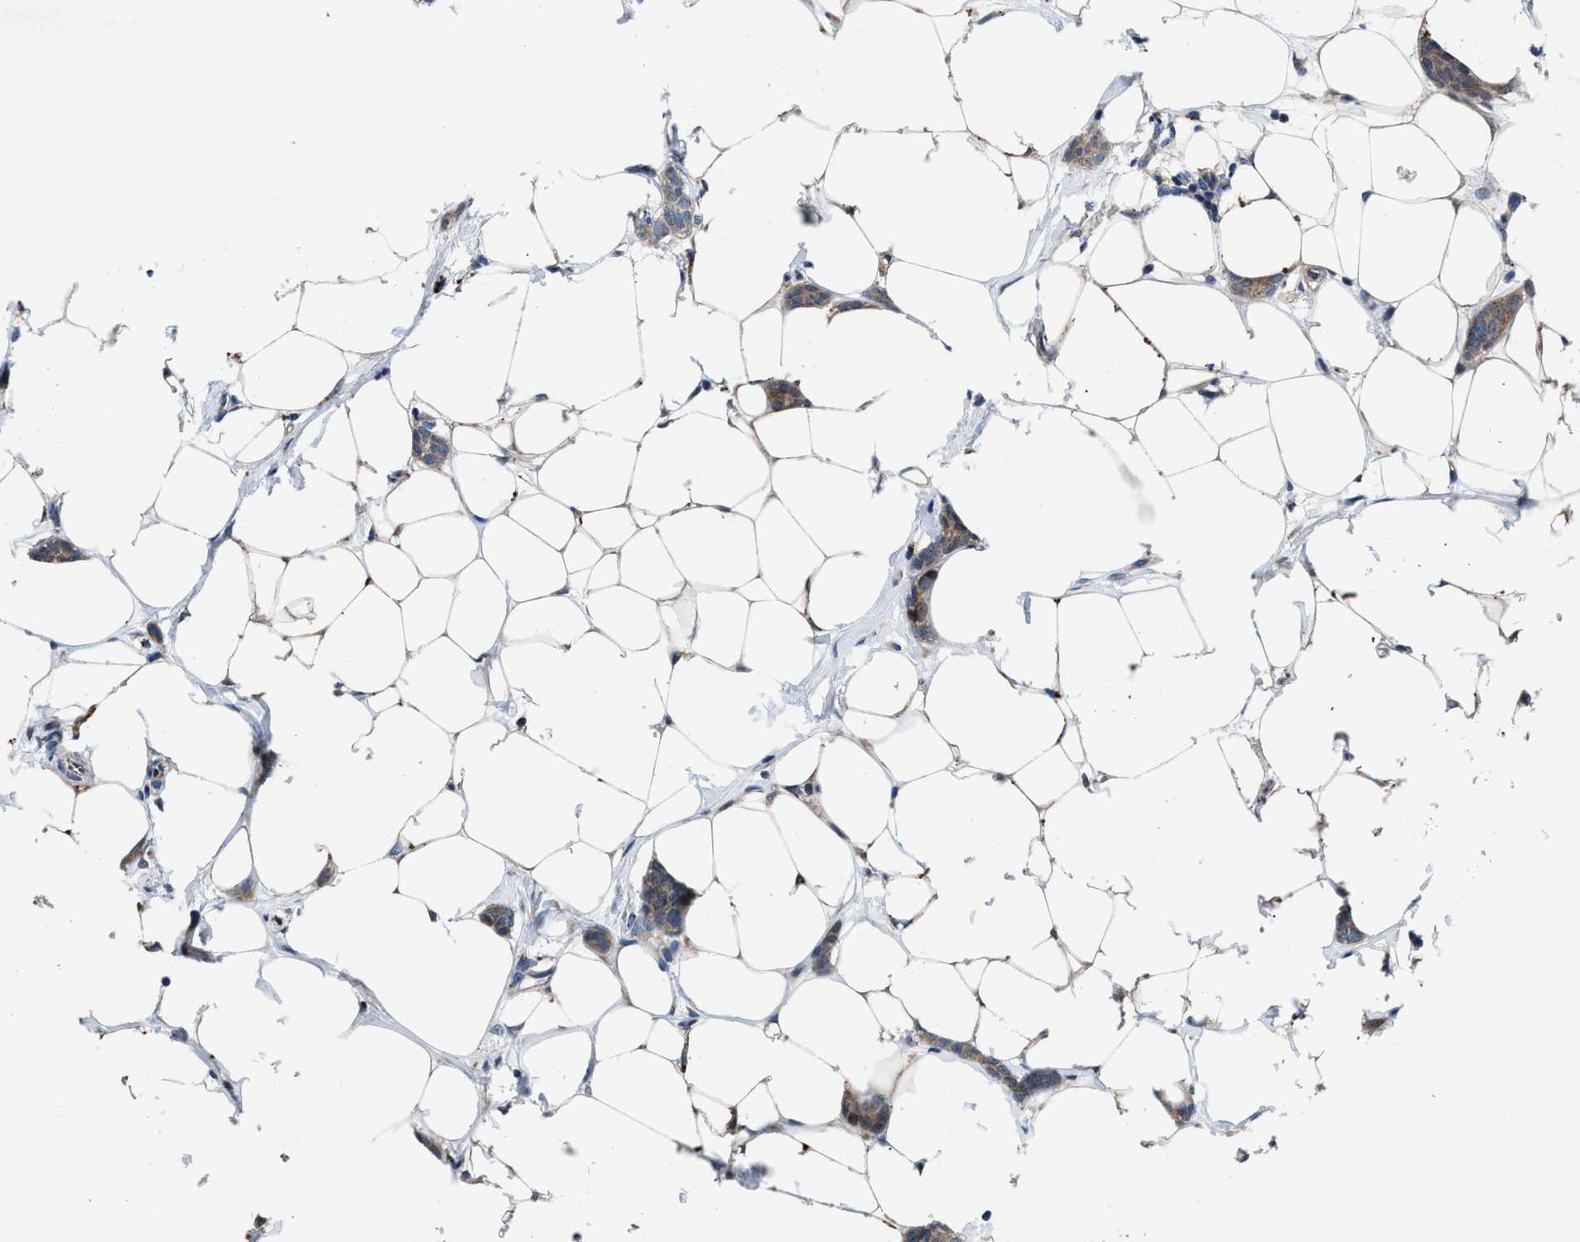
{"staining": {"intensity": "weak", "quantity": ">75%", "location": "cytoplasmic/membranous"}, "tissue": "breast cancer", "cell_type": "Tumor cells", "image_type": "cancer", "snomed": [{"axis": "morphology", "description": "Lobular carcinoma"}, {"axis": "topography", "description": "Skin"}, {"axis": "topography", "description": "Breast"}], "caption": "This photomicrograph reveals immunohistochemistry staining of breast cancer (lobular carcinoma), with low weak cytoplasmic/membranous expression in approximately >75% of tumor cells.", "gene": "UAP1", "patient": {"sex": "female", "age": 46}}